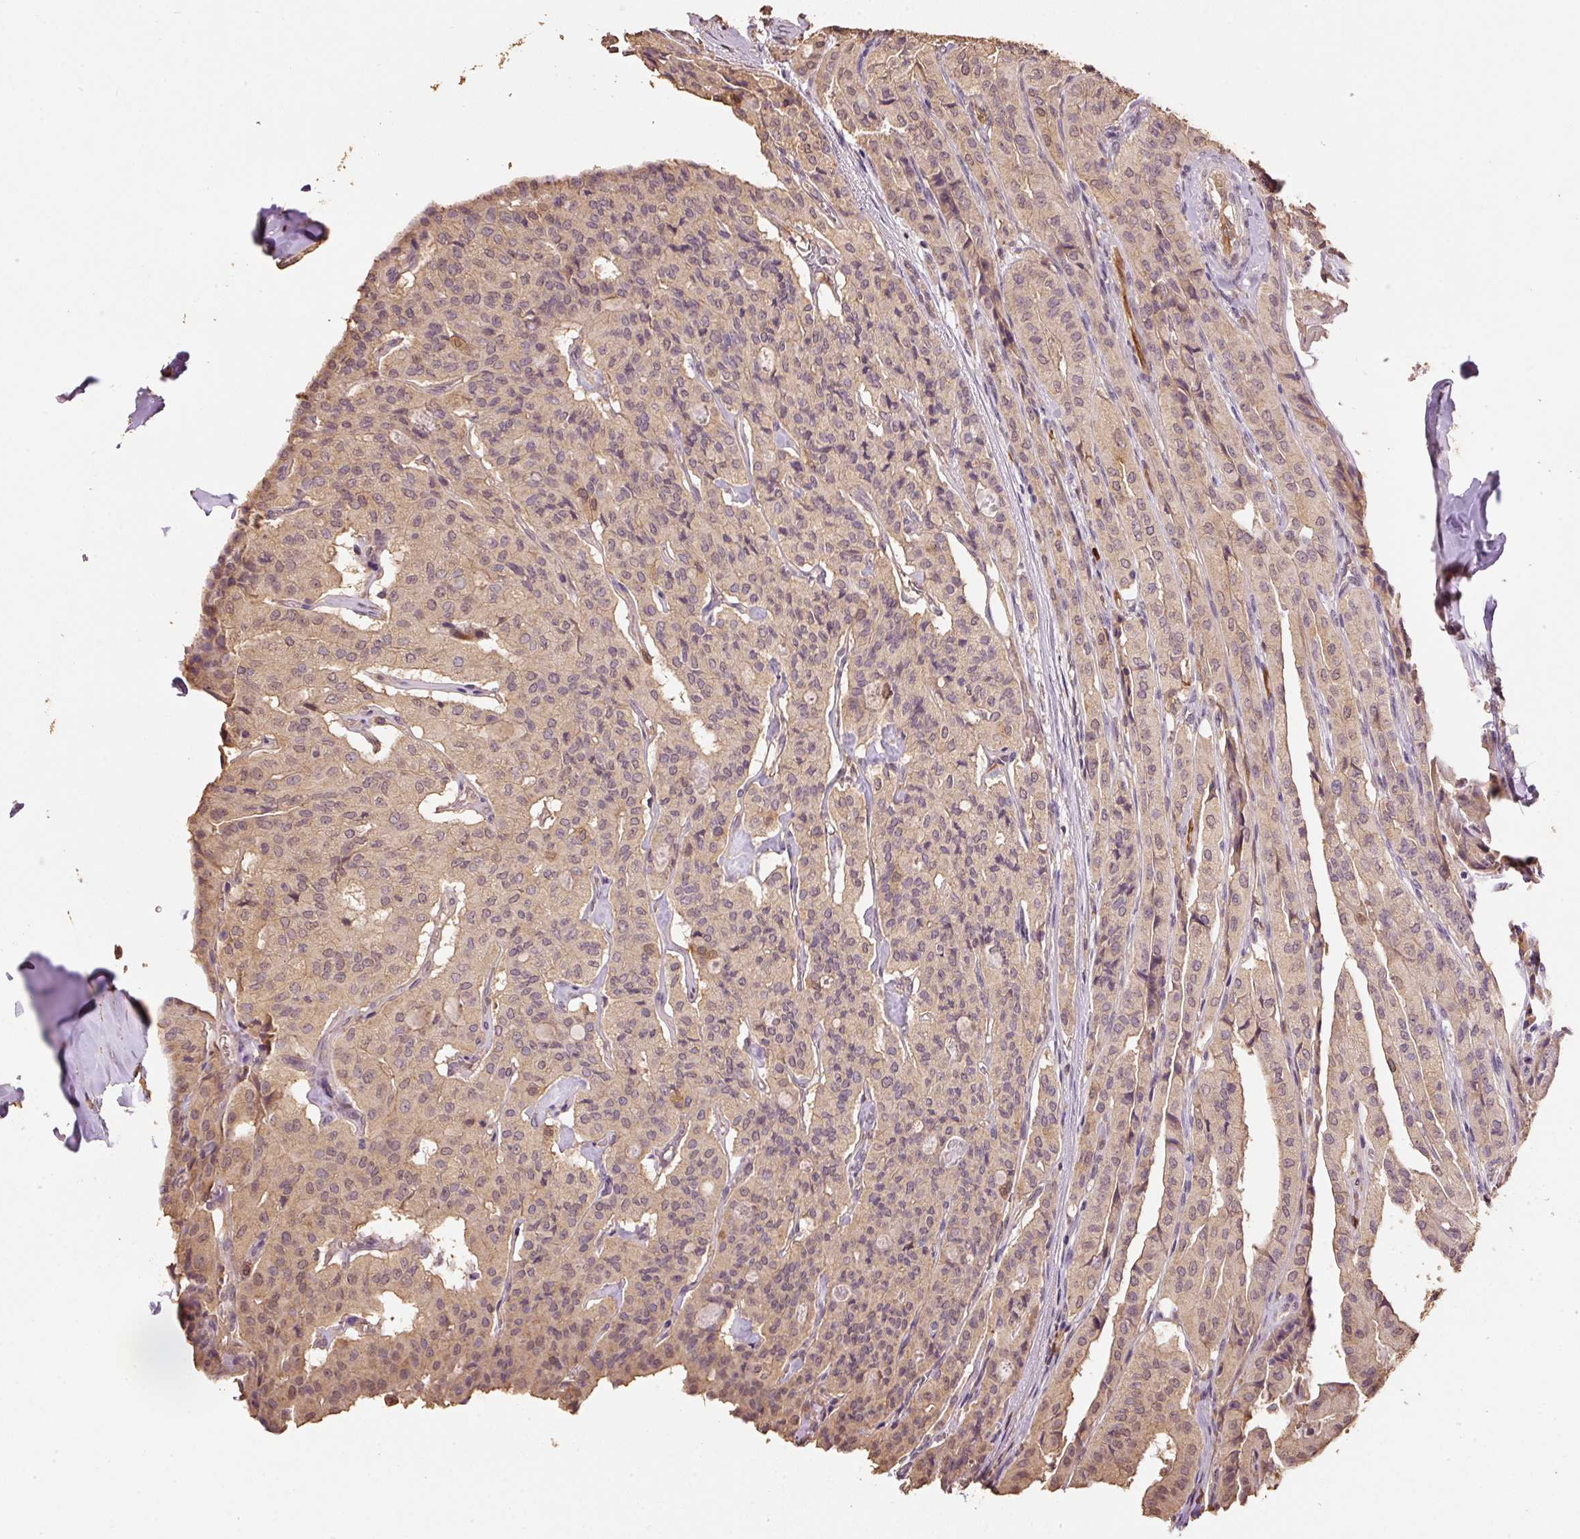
{"staining": {"intensity": "moderate", "quantity": ">75%", "location": "cytoplasmic/membranous,nuclear"}, "tissue": "thyroid cancer", "cell_type": "Tumor cells", "image_type": "cancer", "snomed": [{"axis": "morphology", "description": "Papillary adenocarcinoma, NOS"}, {"axis": "topography", "description": "Thyroid gland"}], "caption": "This is an image of IHC staining of thyroid cancer (papillary adenocarcinoma), which shows moderate staining in the cytoplasmic/membranous and nuclear of tumor cells.", "gene": "HERC2", "patient": {"sex": "female", "age": 59}}